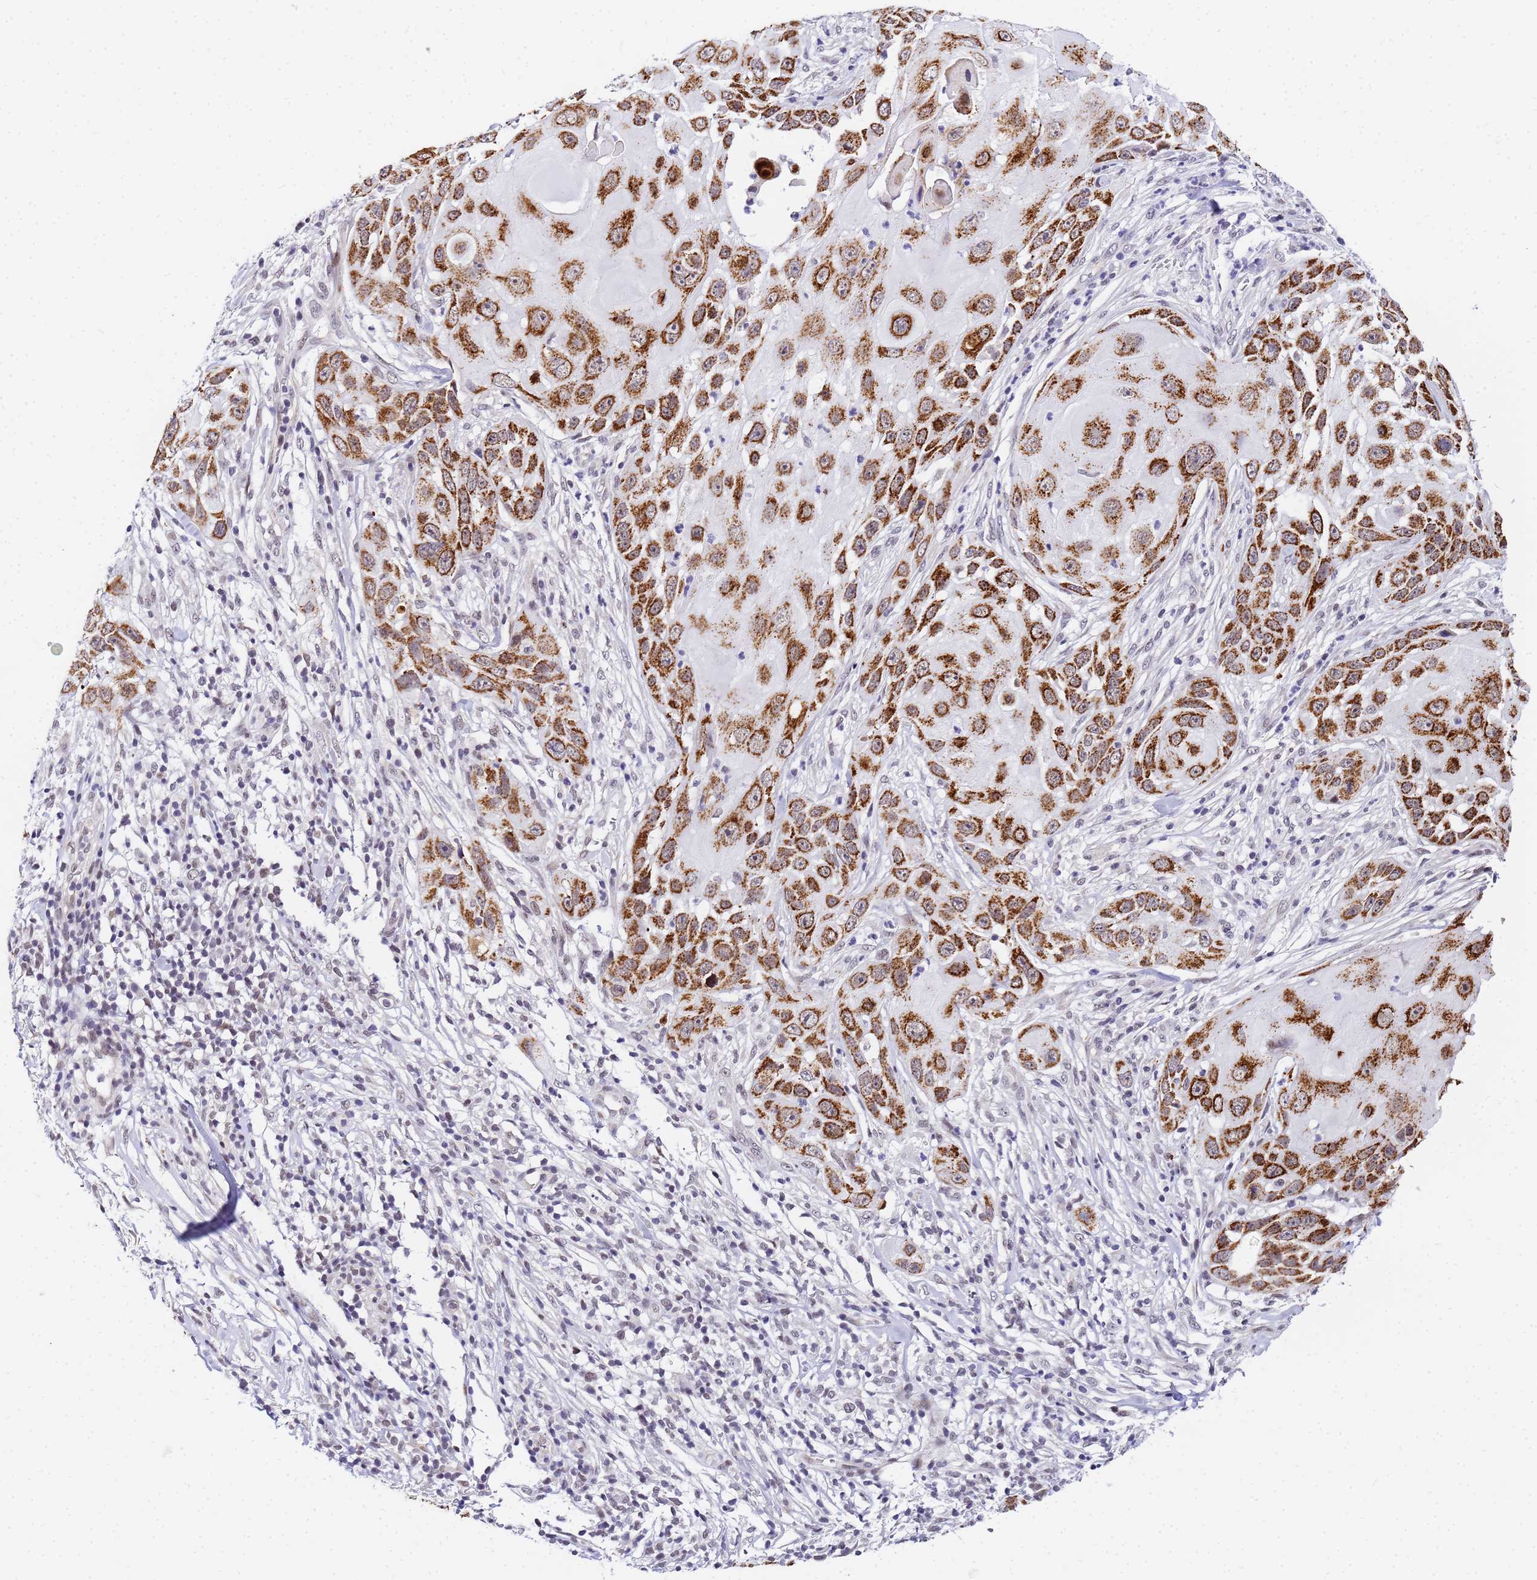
{"staining": {"intensity": "strong", "quantity": ">75%", "location": "cytoplasmic/membranous"}, "tissue": "skin cancer", "cell_type": "Tumor cells", "image_type": "cancer", "snomed": [{"axis": "morphology", "description": "Squamous cell carcinoma, NOS"}, {"axis": "topography", "description": "Skin"}], "caption": "Immunohistochemistry (IHC) staining of squamous cell carcinoma (skin), which displays high levels of strong cytoplasmic/membranous expression in about >75% of tumor cells indicating strong cytoplasmic/membranous protein expression. The staining was performed using DAB (brown) for protein detection and nuclei were counterstained in hematoxylin (blue).", "gene": "CKMT1A", "patient": {"sex": "female", "age": 44}}